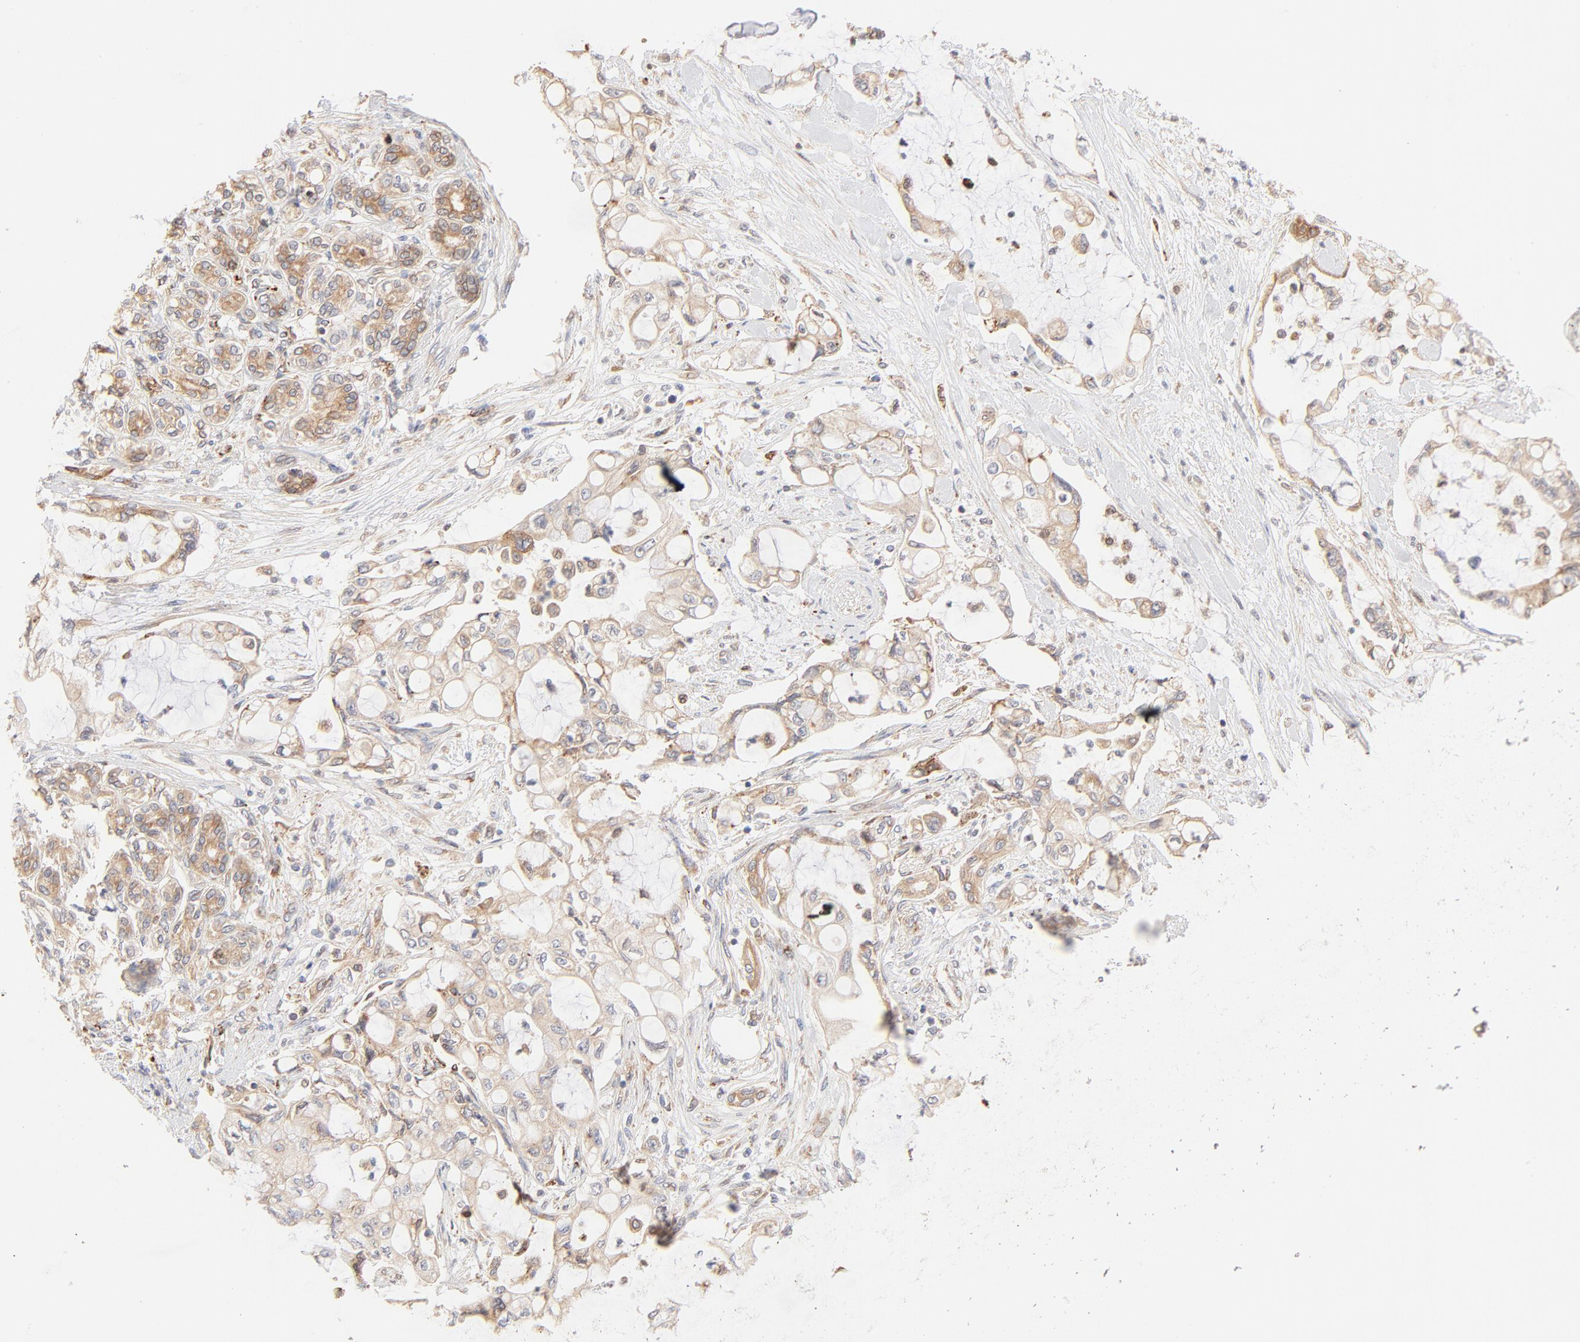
{"staining": {"intensity": "weak", "quantity": ">75%", "location": "cytoplasmic/membranous"}, "tissue": "pancreatic cancer", "cell_type": "Tumor cells", "image_type": "cancer", "snomed": [{"axis": "morphology", "description": "Adenocarcinoma, NOS"}, {"axis": "topography", "description": "Pancreas"}], "caption": "Human adenocarcinoma (pancreatic) stained with a brown dye shows weak cytoplasmic/membranous positive positivity in about >75% of tumor cells.", "gene": "PARP12", "patient": {"sex": "female", "age": 70}}